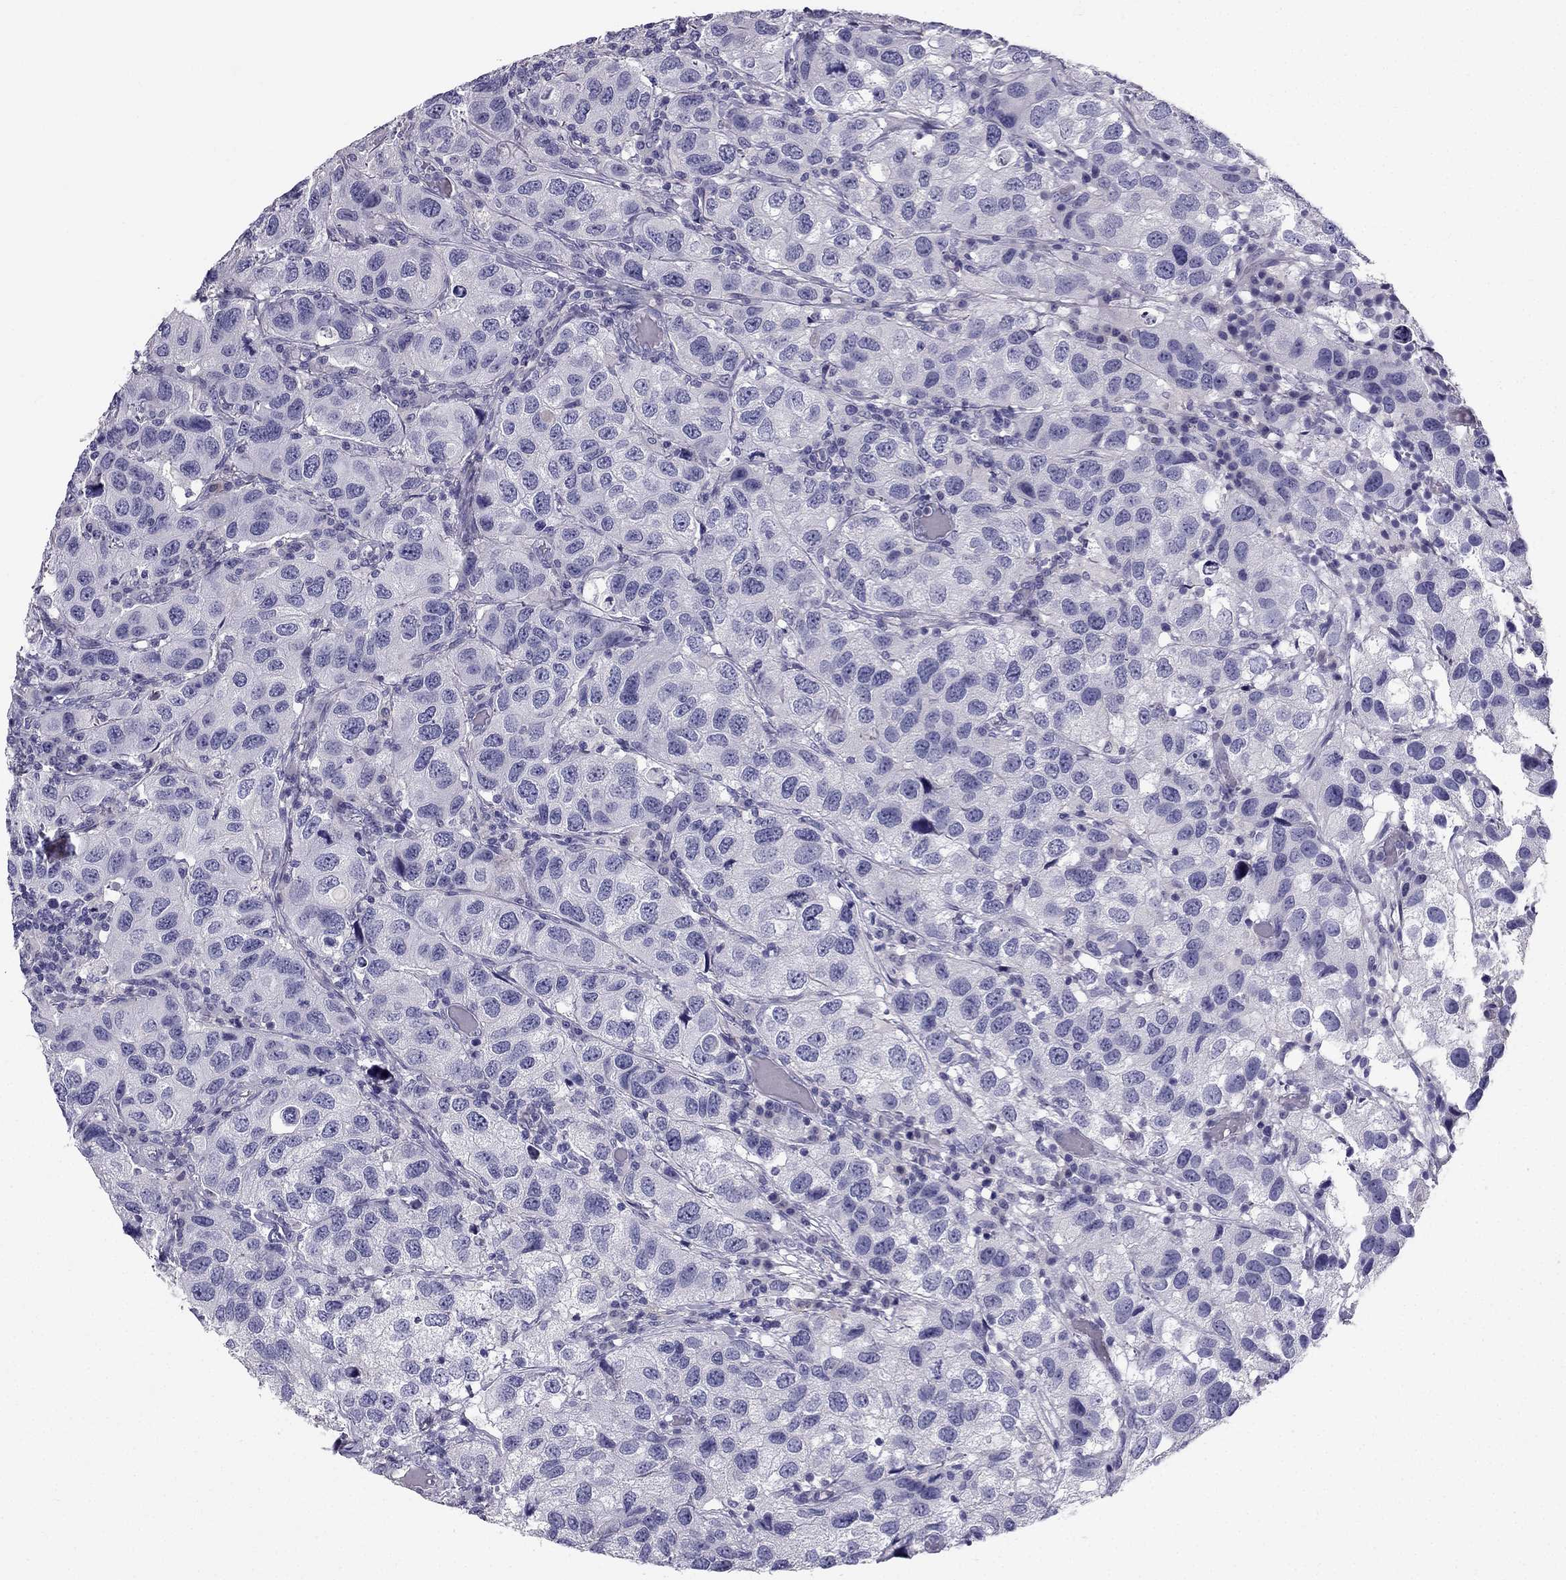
{"staining": {"intensity": "negative", "quantity": "none", "location": "none"}, "tissue": "urothelial cancer", "cell_type": "Tumor cells", "image_type": "cancer", "snomed": [{"axis": "morphology", "description": "Urothelial carcinoma, High grade"}, {"axis": "topography", "description": "Urinary bladder"}], "caption": "An image of high-grade urothelial carcinoma stained for a protein displays no brown staining in tumor cells.", "gene": "LMTK3", "patient": {"sex": "male", "age": 79}}